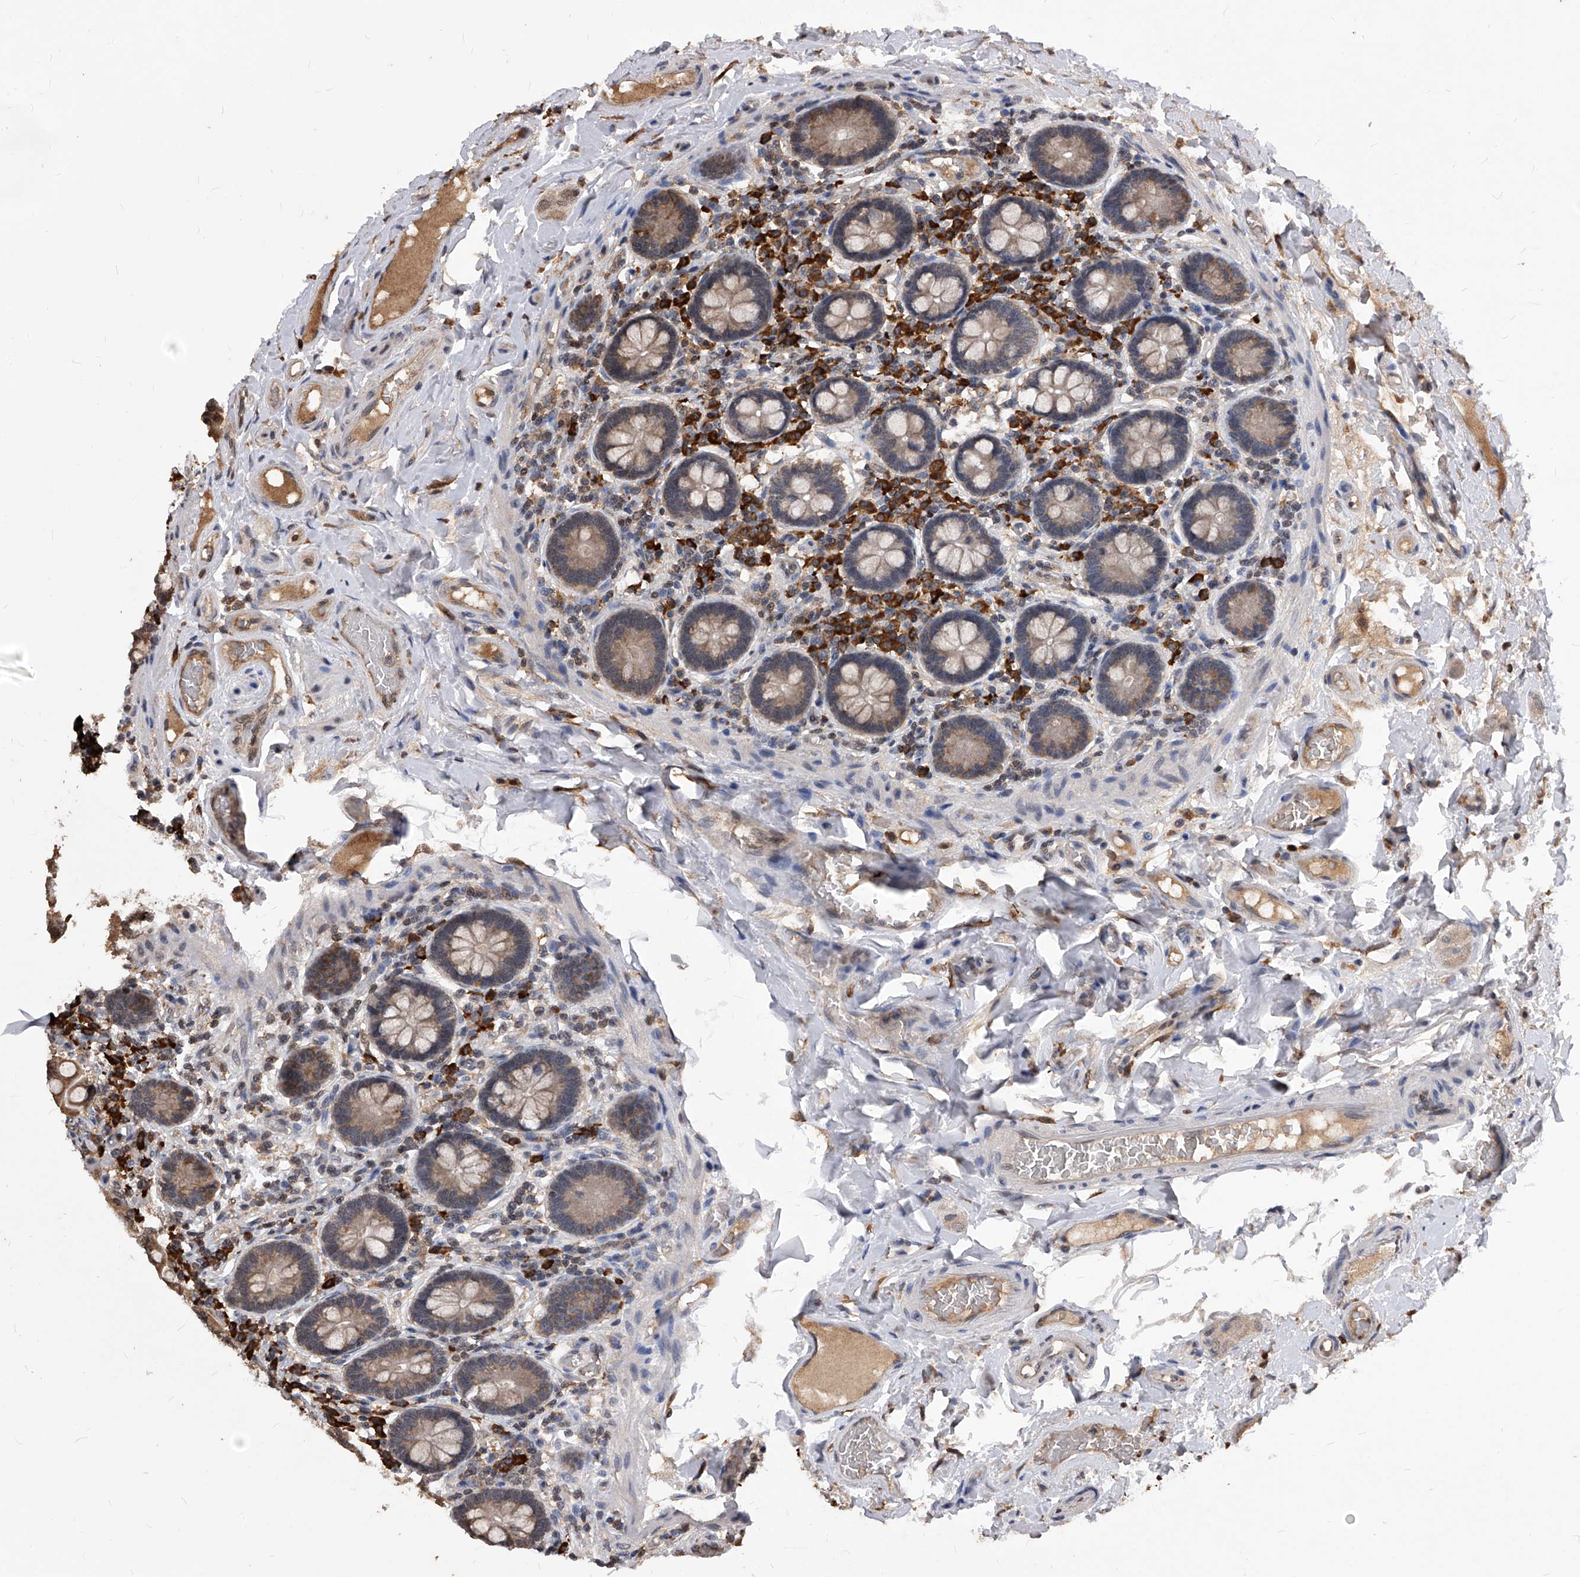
{"staining": {"intensity": "moderate", "quantity": "25%-75%", "location": "cytoplasmic/membranous"}, "tissue": "small intestine", "cell_type": "Glandular cells", "image_type": "normal", "snomed": [{"axis": "morphology", "description": "Normal tissue, NOS"}, {"axis": "topography", "description": "Small intestine"}], "caption": "Glandular cells show medium levels of moderate cytoplasmic/membranous expression in about 25%-75% of cells in unremarkable human small intestine.", "gene": "ID1", "patient": {"sex": "female", "age": 64}}